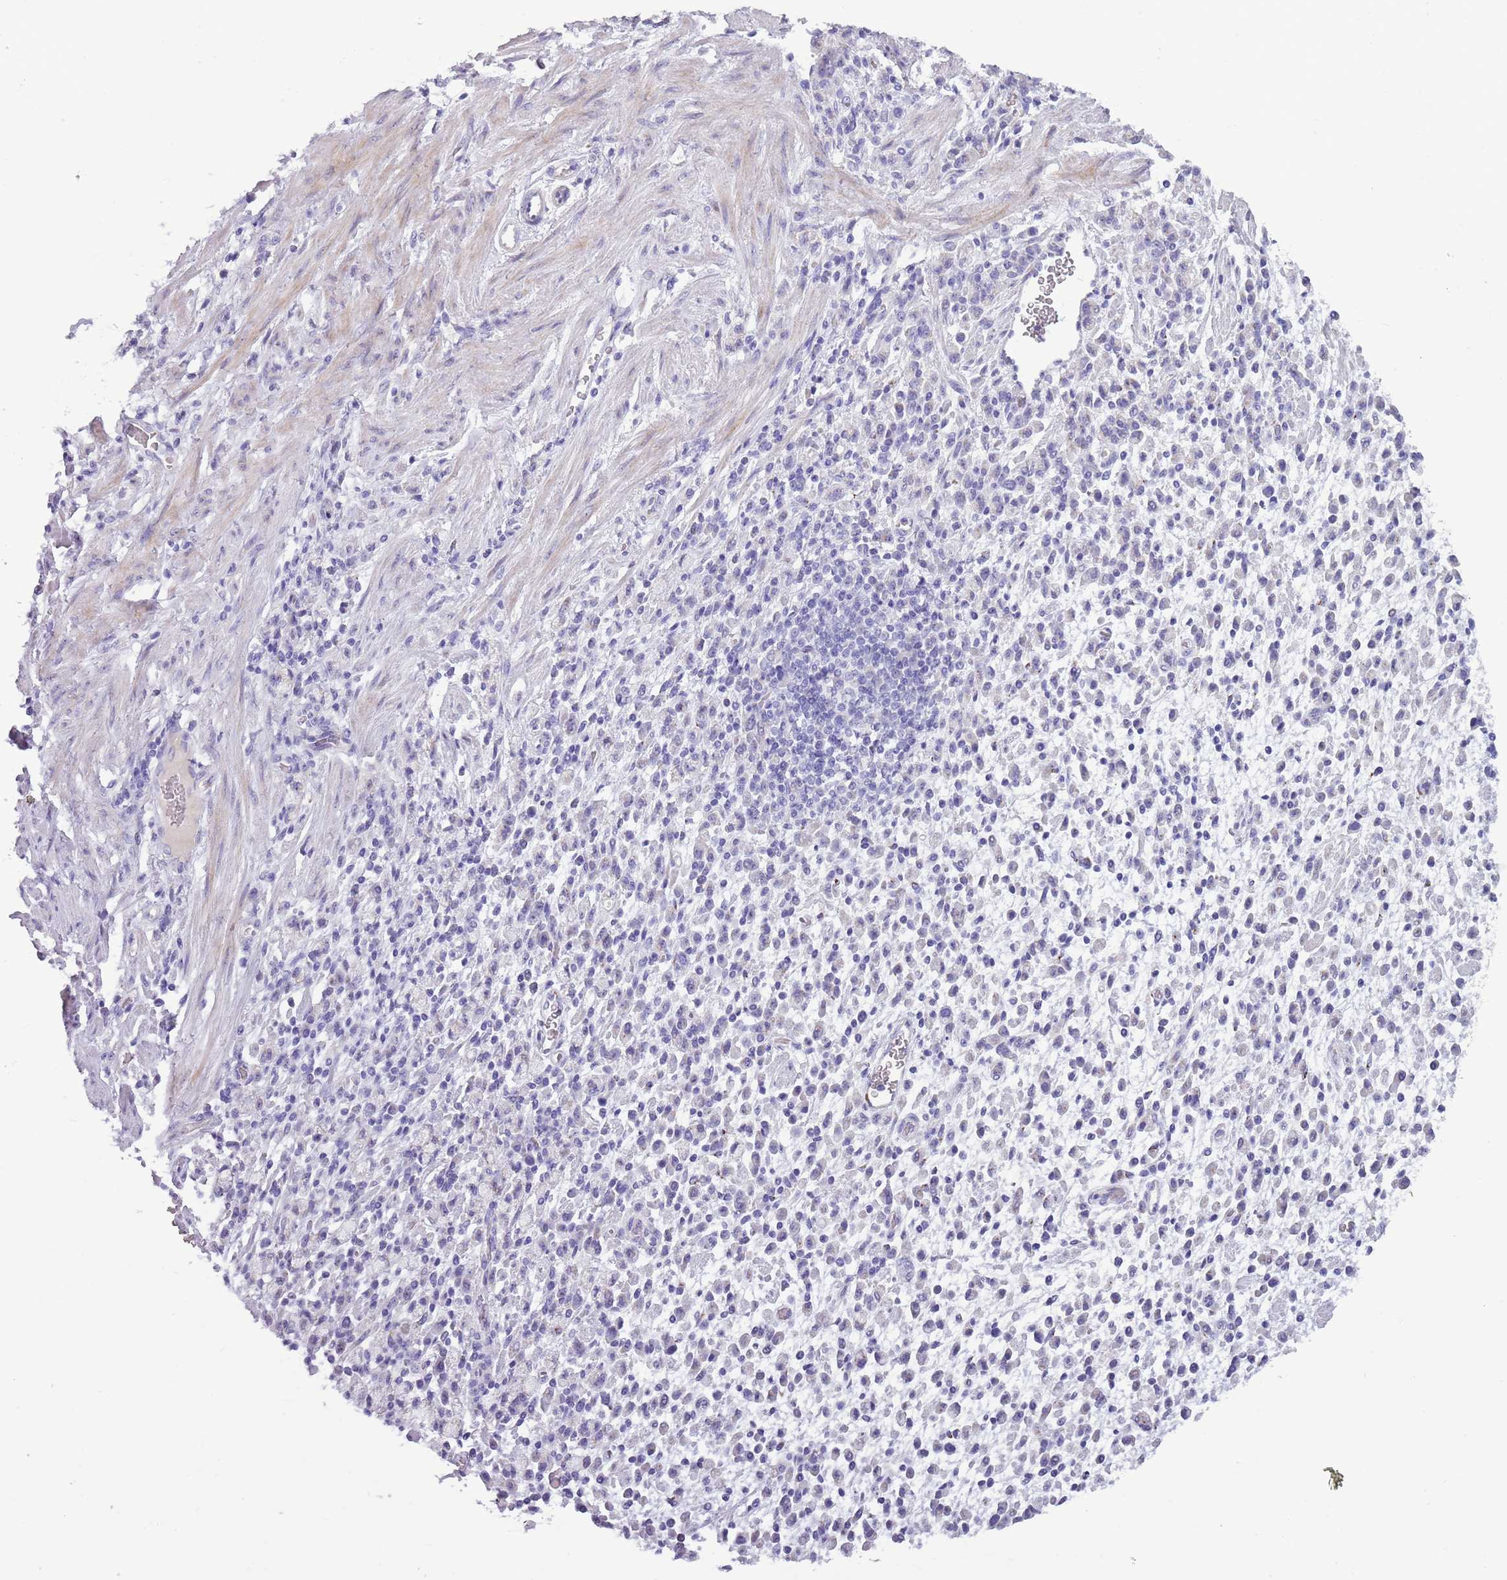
{"staining": {"intensity": "negative", "quantity": "none", "location": "none"}, "tissue": "stomach cancer", "cell_type": "Tumor cells", "image_type": "cancer", "snomed": [{"axis": "morphology", "description": "Adenocarcinoma, NOS"}, {"axis": "topography", "description": "Stomach"}], "caption": "Protein analysis of adenocarcinoma (stomach) shows no significant positivity in tumor cells.", "gene": "NBPF6", "patient": {"sex": "male", "age": 77}}